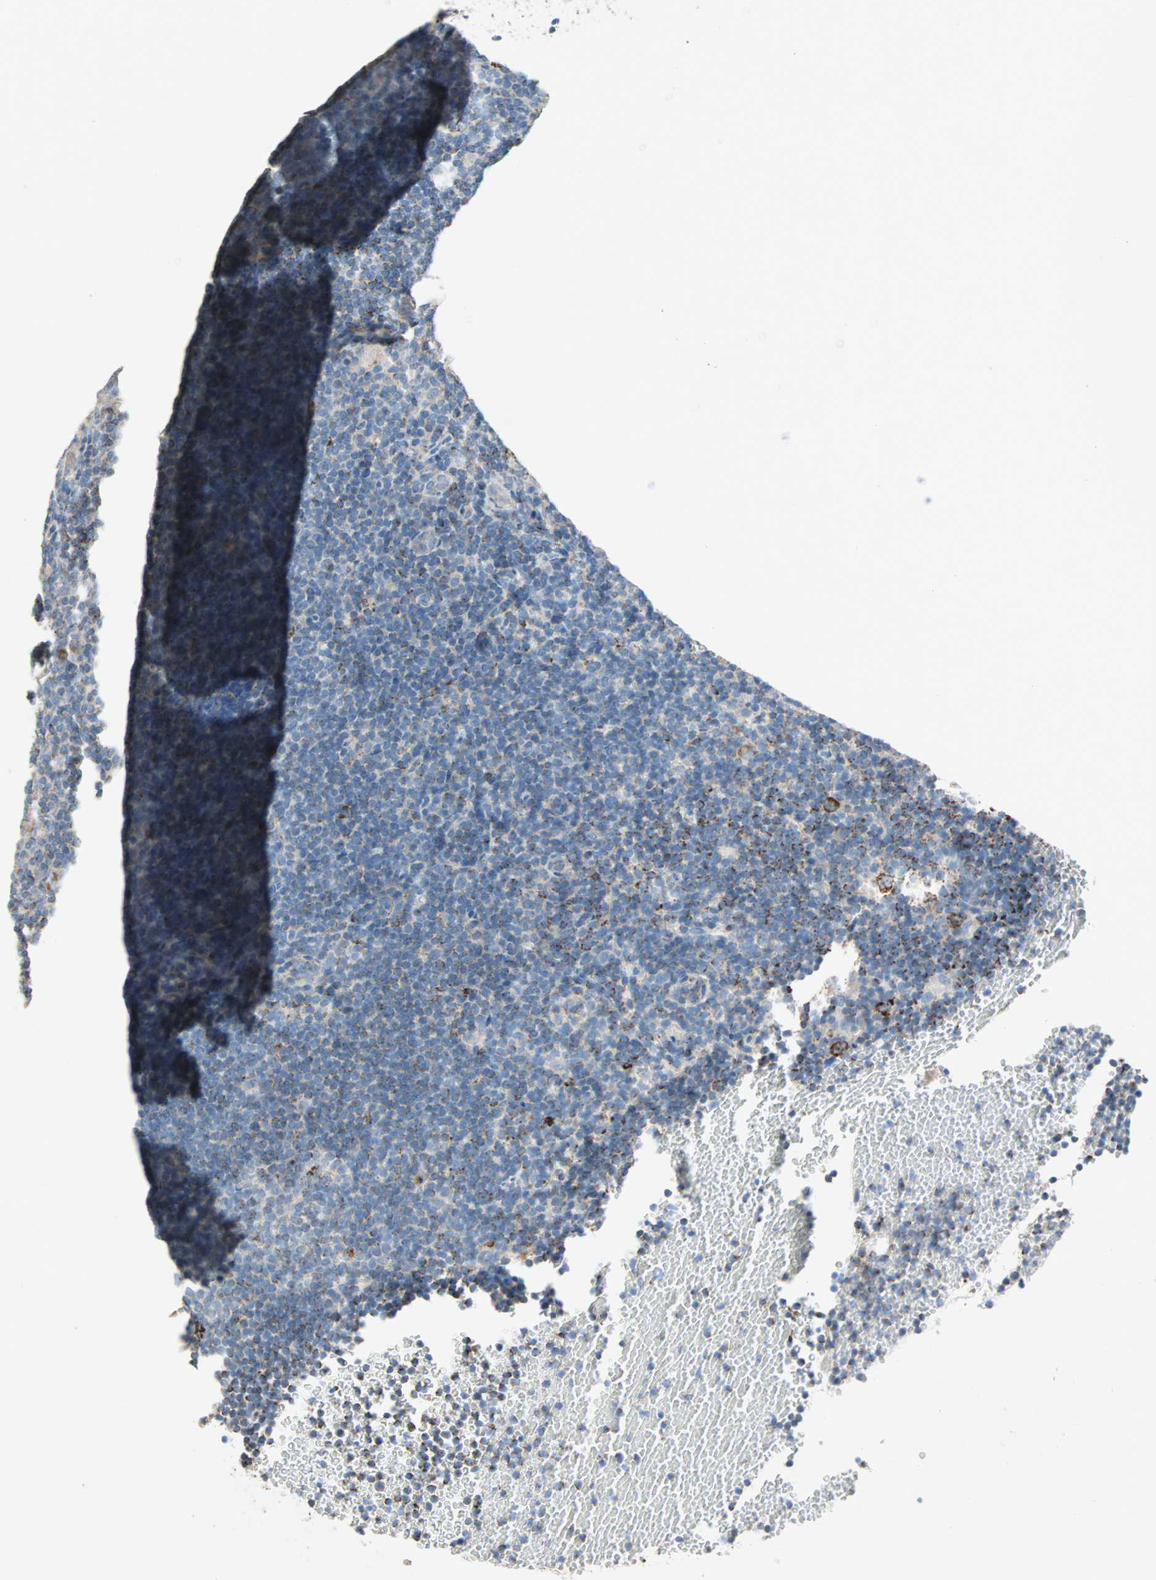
{"staining": {"intensity": "strong", "quantity": "<25%", "location": "cytoplasmic/membranous"}, "tissue": "lymphoma", "cell_type": "Tumor cells", "image_type": "cancer", "snomed": [{"axis": "morphology", "description": "Hodgkin's disease, NOS"}, {"axis": "topography", "description": "Lymph node"}], "caption": "This image demonstrates IHC staining of human Hodgkin's disease, with medium strong cytoplasmic/membranous staining in approximately <25% of tumor cells.", "gene": "ACVRL1", "patient": {"sex": "female", "age": 57}}